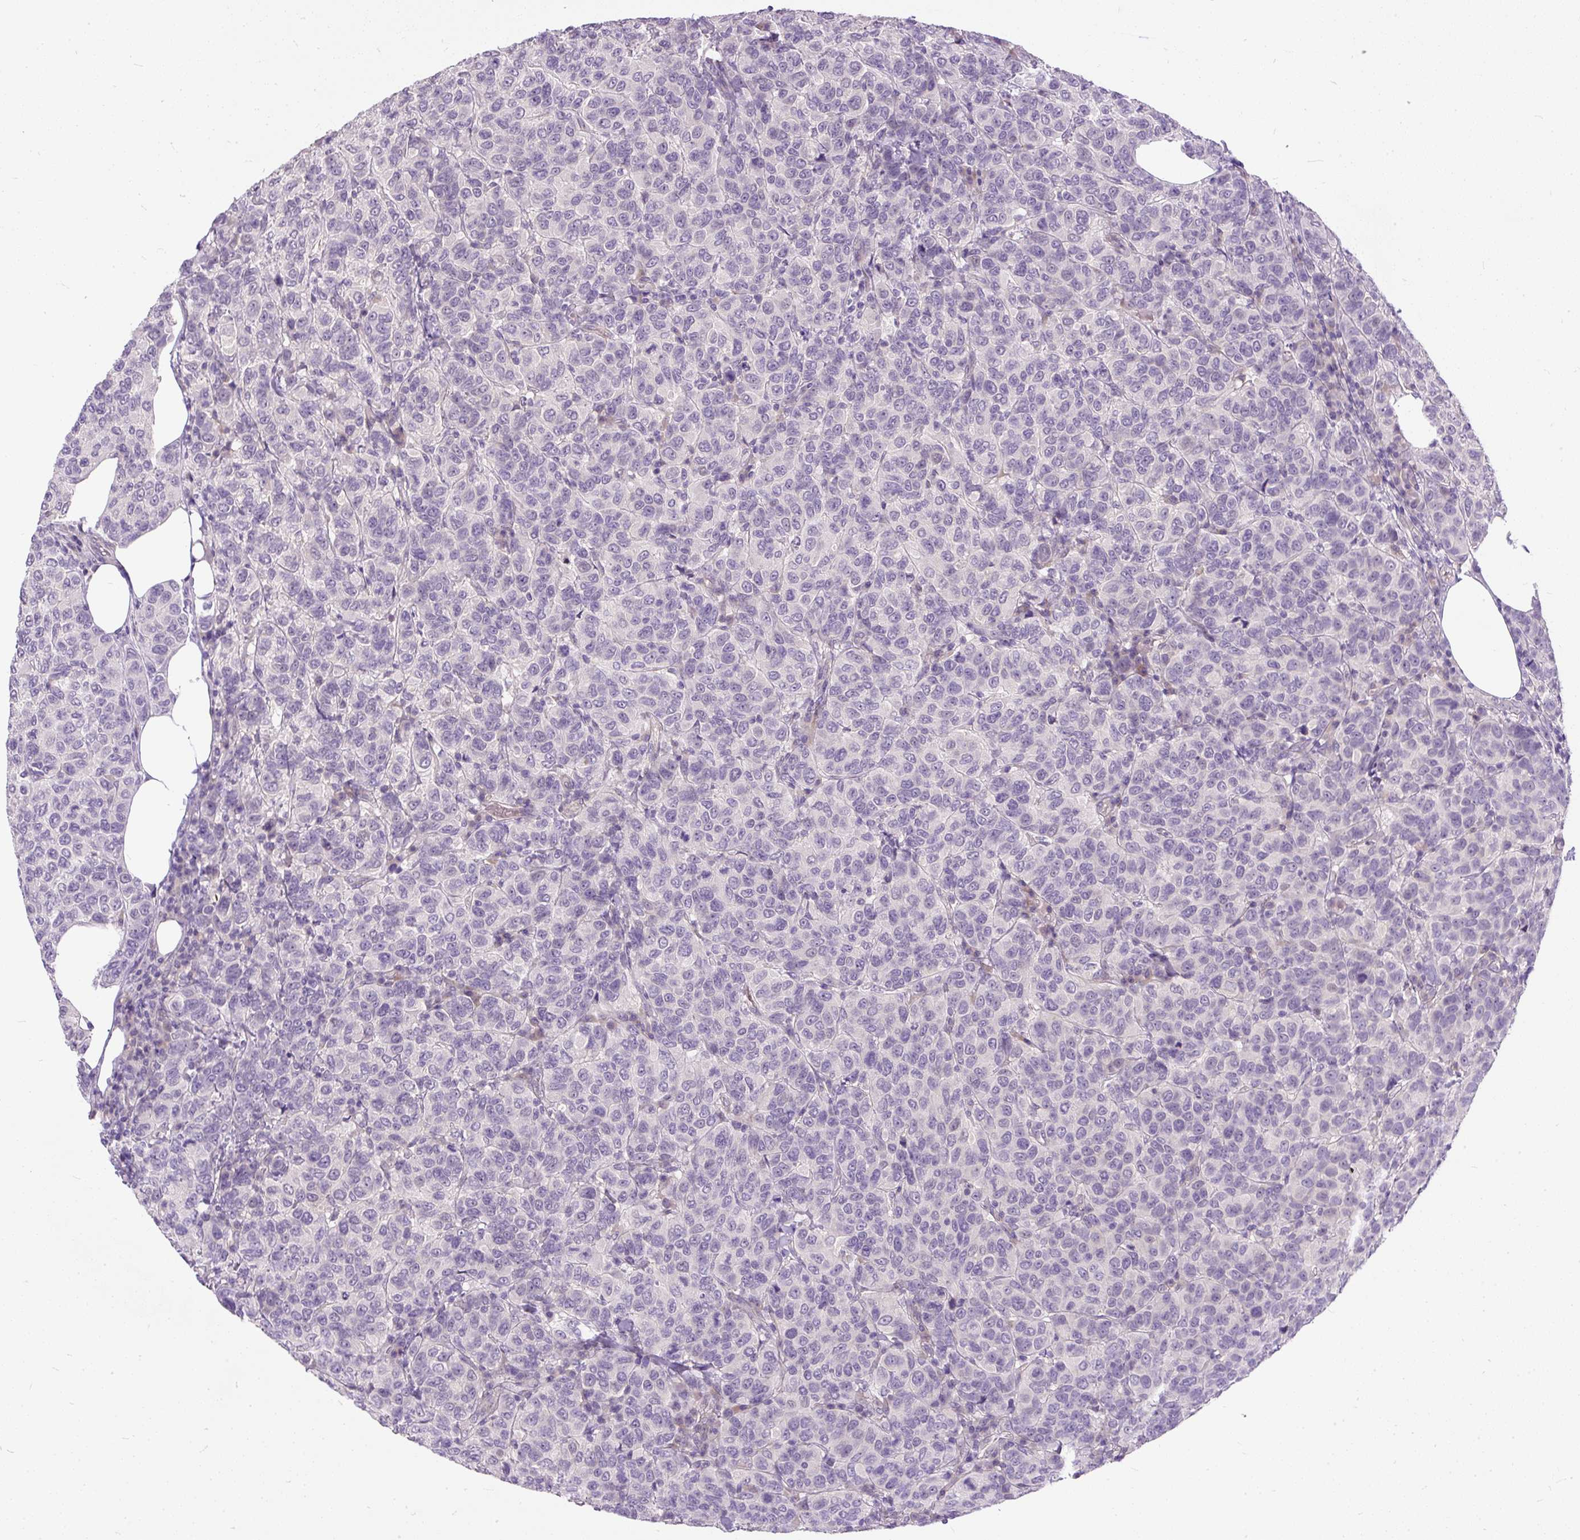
{"staining": {"intensity": "negative", "quantity": "none", "location": "none"}, "tissue": "breast cancer", "cell_type": "Tumor cells", "image_type": "cancer", "snomed": [{"axis": "morphology", "description": "Duct carcinoma"}, {"axis": "topography", "description": "Breast"}], "caption": "High magnification brightfield microscopy of breast invasive ductal carcinoma stained with DAB (brown) and counterstained with hematoxylin (blue): tumor cells show no significant expression.", "gene": "KRTAP20-3", "patient": {"sex": "female", "age": 55}}